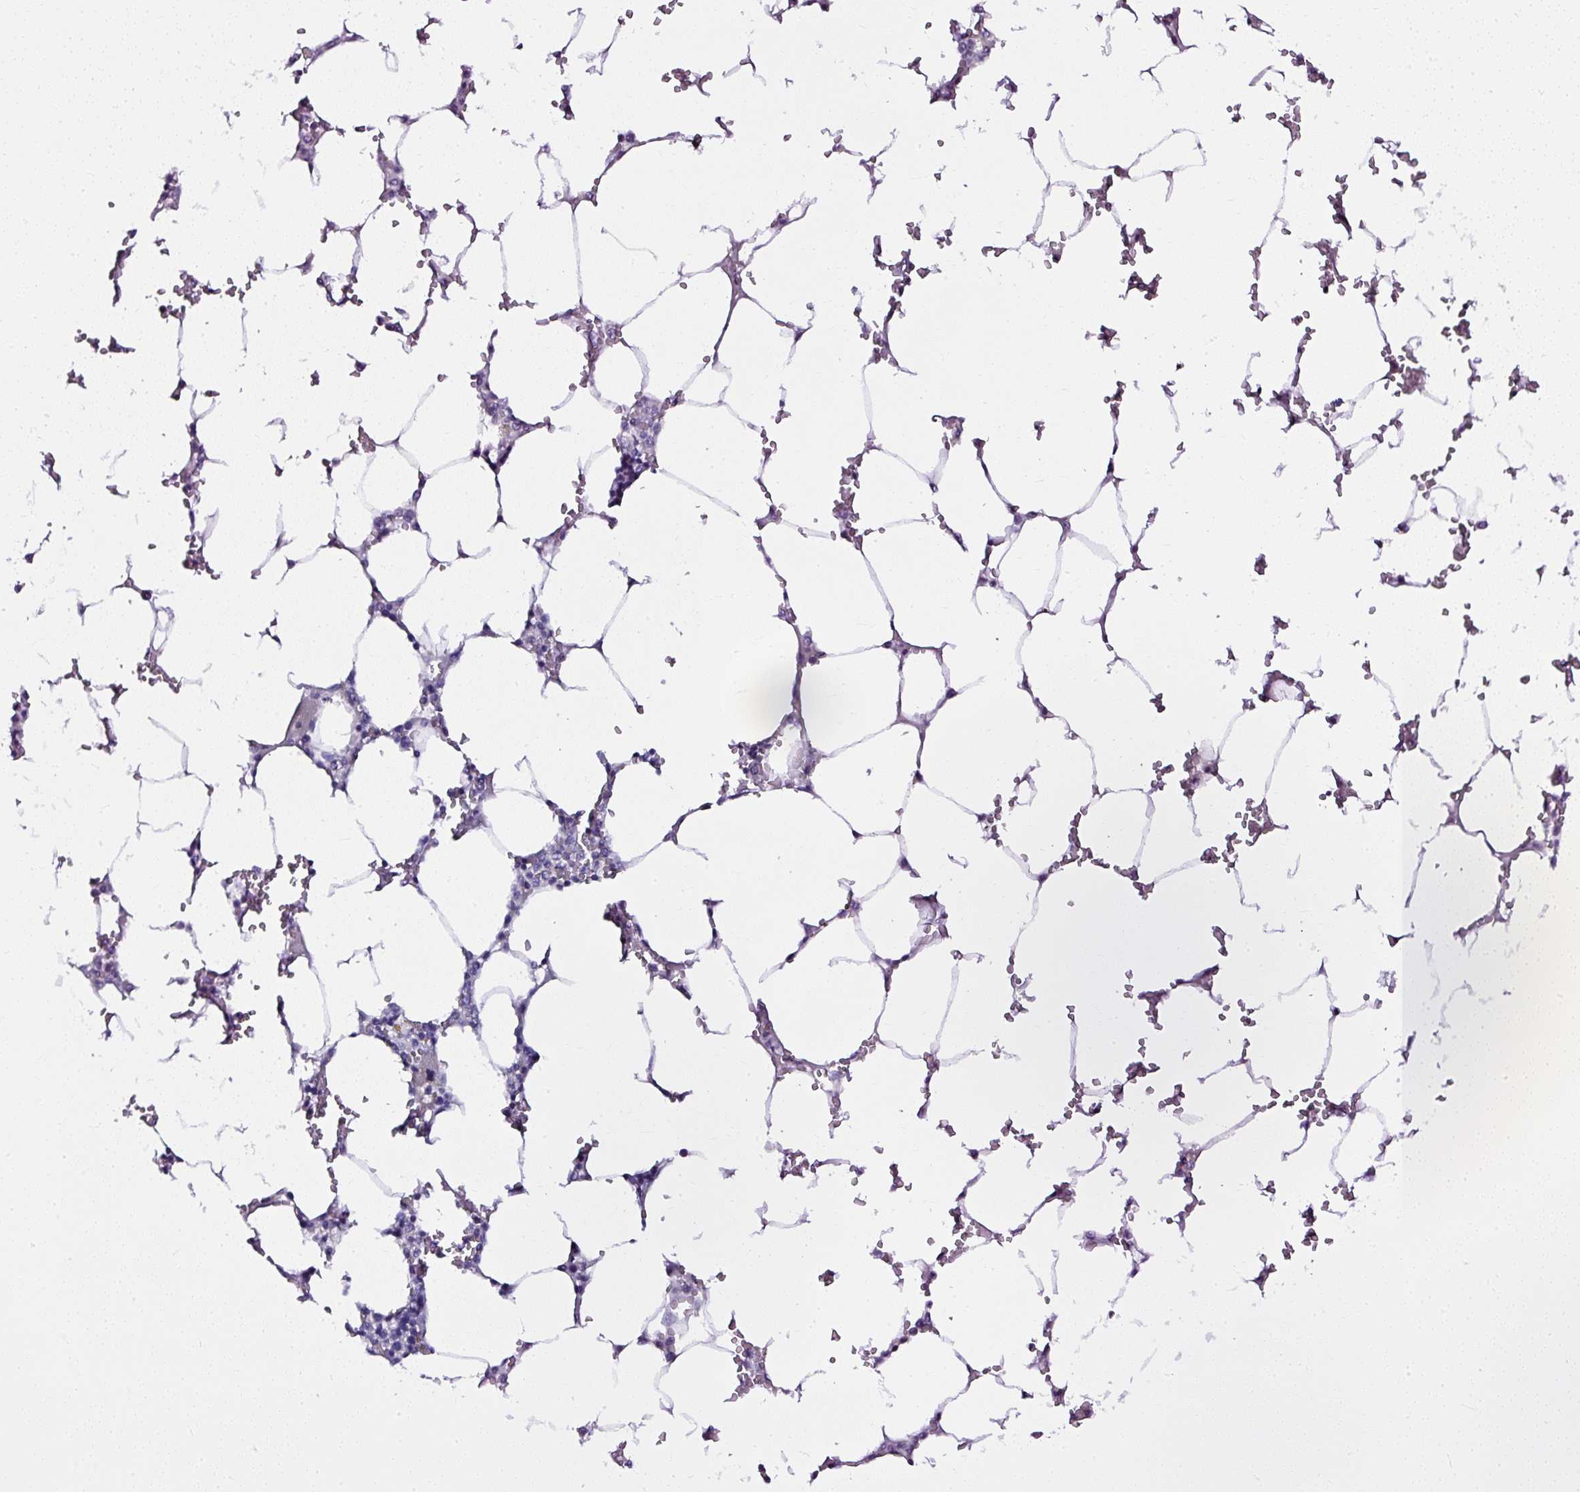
{"staining": {"intensity": "negative", "quantity": "none", "location": "none"}, "tissue": "bone marrow", "cell_type": "Hematopoietic cells", "image_type": "normal", "snomed": [{"axis": "morphology", "description": "Normal tissue, NOS"}, {"axis": "topography", "description": "Bone marrow"}], "caption": "A photomicrograph of bone marrow stained for a protein demonstrates no brown staining in hematopoietic cells.", "gene": "ATP2A1", "patient": {"sex": "male", "age": 64}}